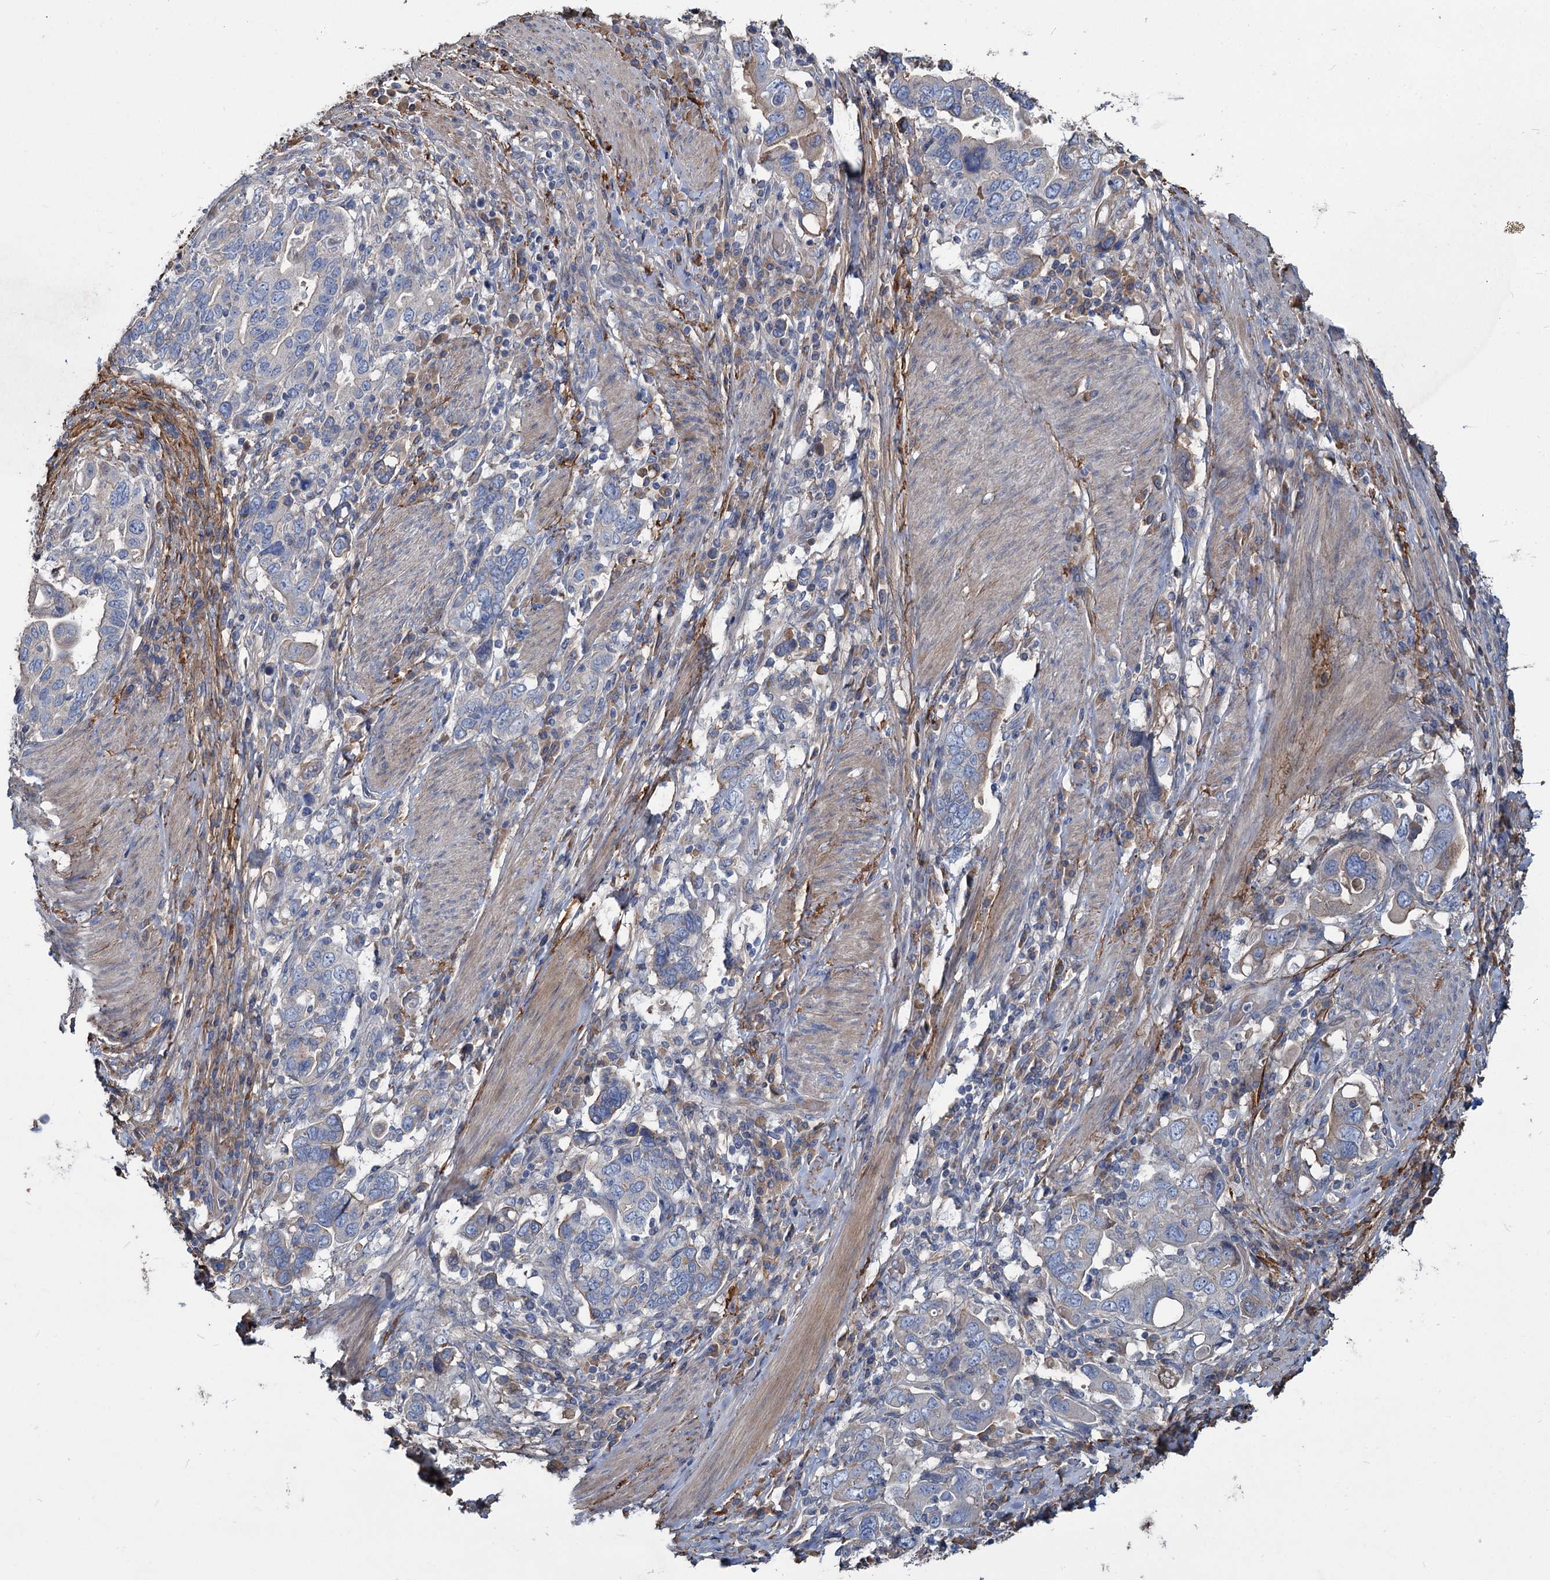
{"staining": {"intensity": "negative", "quantity": "none", "location": "none"}, "tissue": "stomach cancer", "cell_type": "Tumor cells", "image_type": "cancer", "snomed": [{"axis": "morphology", "description": "Adenocarcinoma, NOS"}, {"axis": "topography", "description": "Stomach, upper"}], "caption": "Immunohistochemistry photomicrograph of human stomach cancer stained for a protein (brown), which shows no positivity in tumor cells.", "gene": "URAD", "patient": {"sex": "male", "age": 62}}